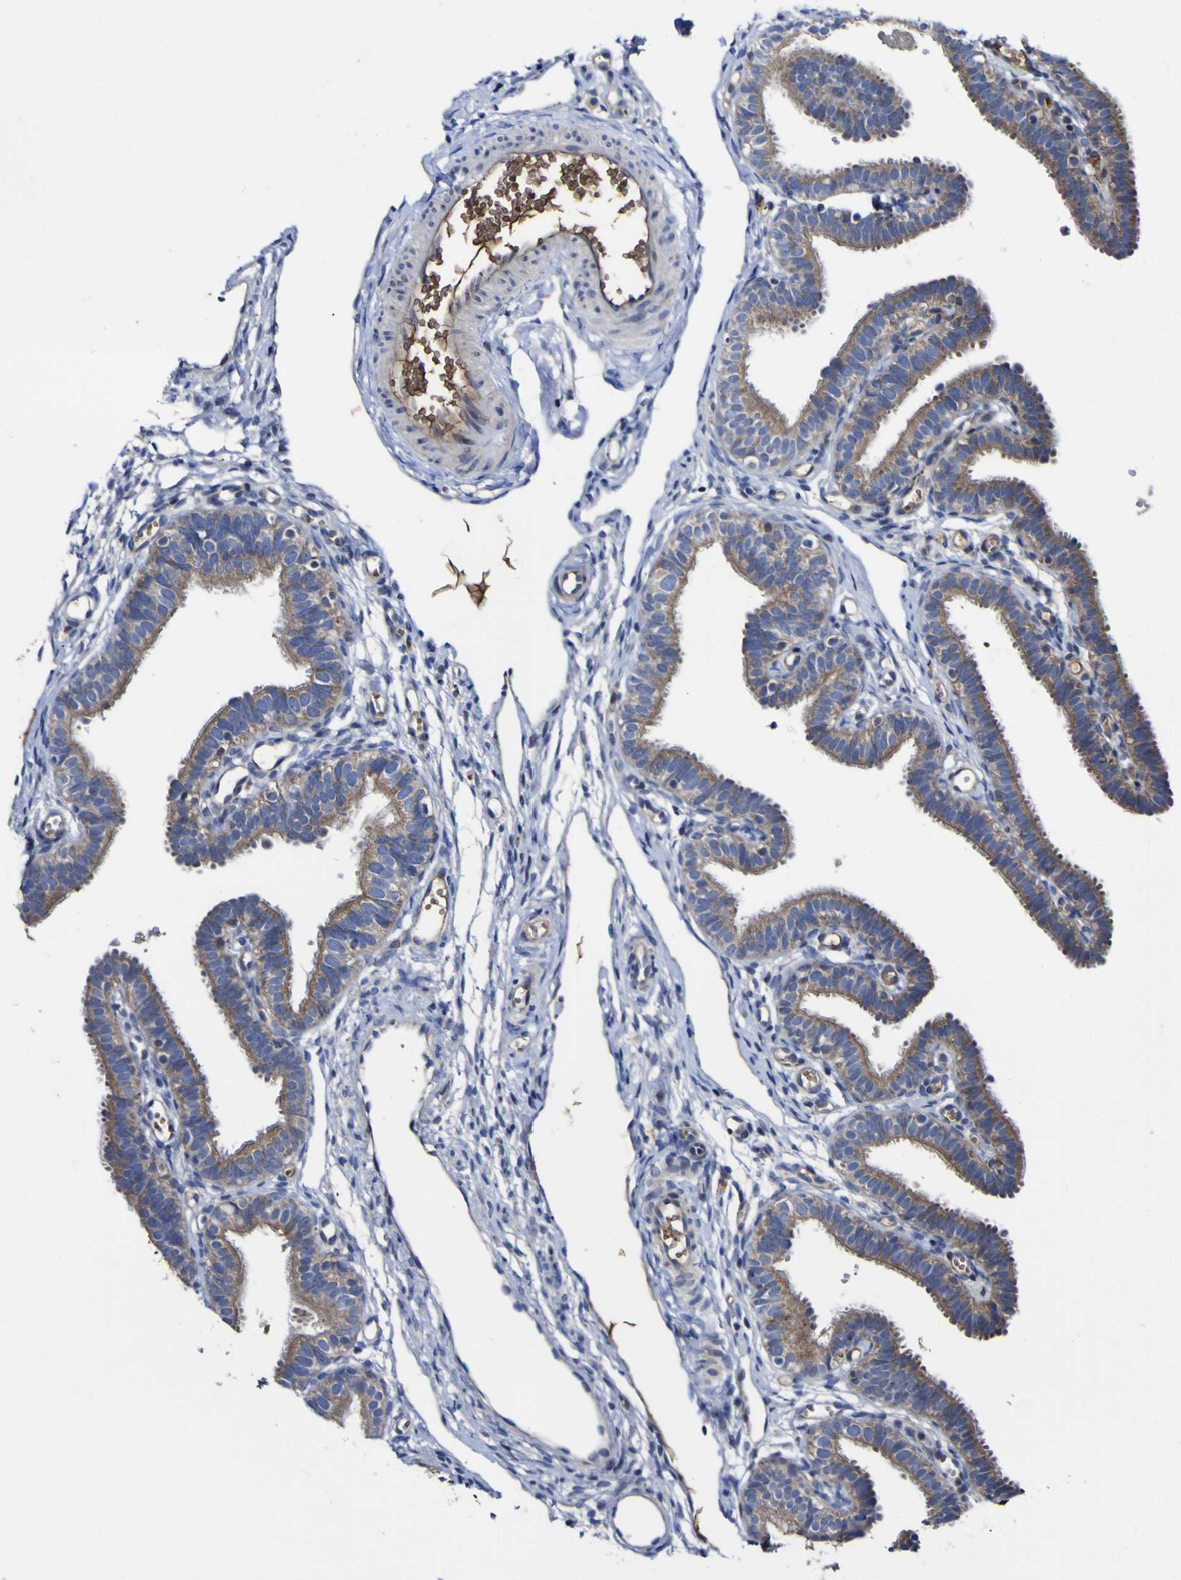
{"staining": {"intensity": "moderate", "quantity": ">75%", "location": "cytoplasmic/membranous"}, "tissue": "fallopian tube", "cell_type": "Glandular cells", "image_type": "normal", "snomed": [{"axis": "morphology", "description": "Normal tissue, NOS"}, {"axis": "topography", "description": "Fallopian tube"}, {"axis": "topography", "description": "Placenta"}], "caption": "A histopathology image showing moderate cytoplasmic/membranous expression in approximately >75% of glandular cells in unremarkable fallopian tube, as visualized by brown immunohistochemical staining.", "gene": "CCDC90B", "patient": {"sex": "female", "age": 34}}